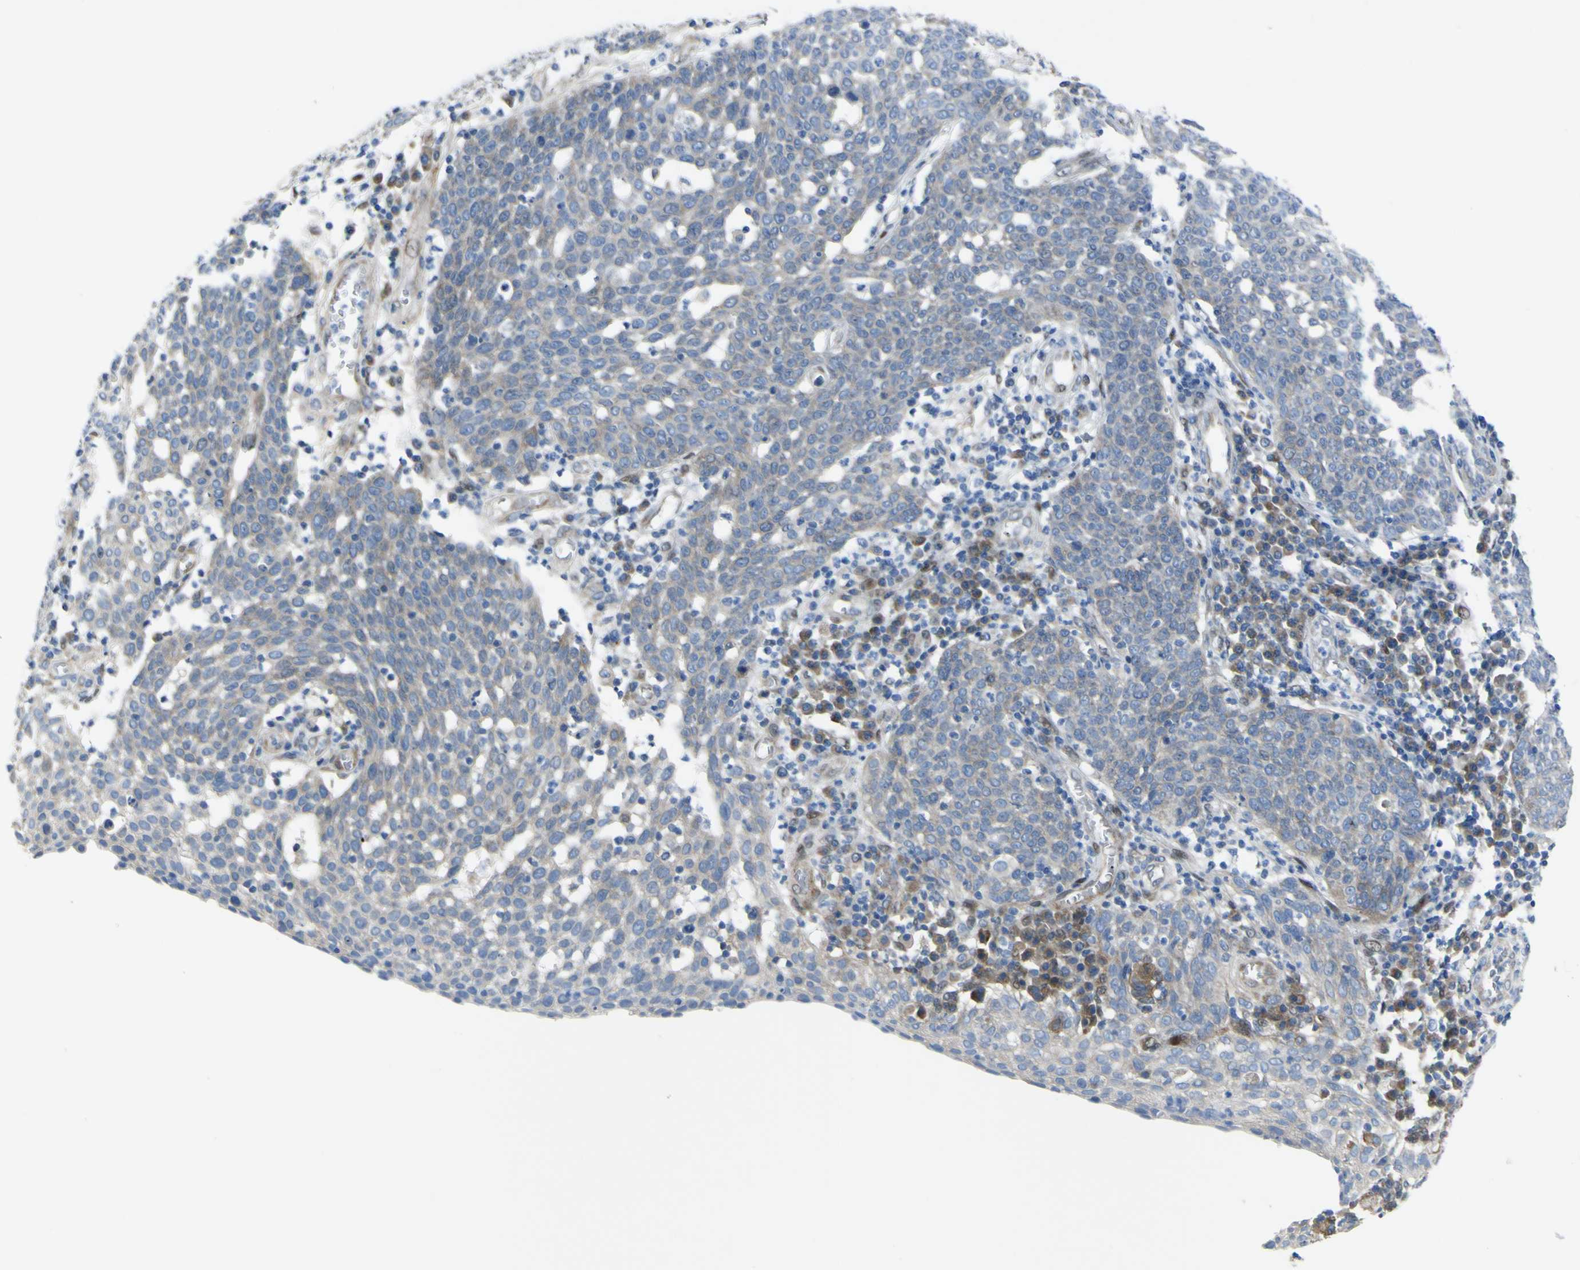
{"staining": {"intensity": "moderate", "quantity": "25%-75%", "location": "cytoplasmic/membranous"}, "tissue": "cervical cancer", "cell_type": "Tumor cells", "image_type": "cancer", "snomed": [{"axis": "morphology", "description": "Squamous cell carcinoma, NOS"}, {"axis": "topography", "description": "Cervix"}], "caption": "The histopathology image shows staining of cervical cancer, revealing moderate cytoplasmic/membranous protein staining (brown color) within tumor cells.", "gene": "LRRN1", "patient": {"sex": "female", "age": 34}}